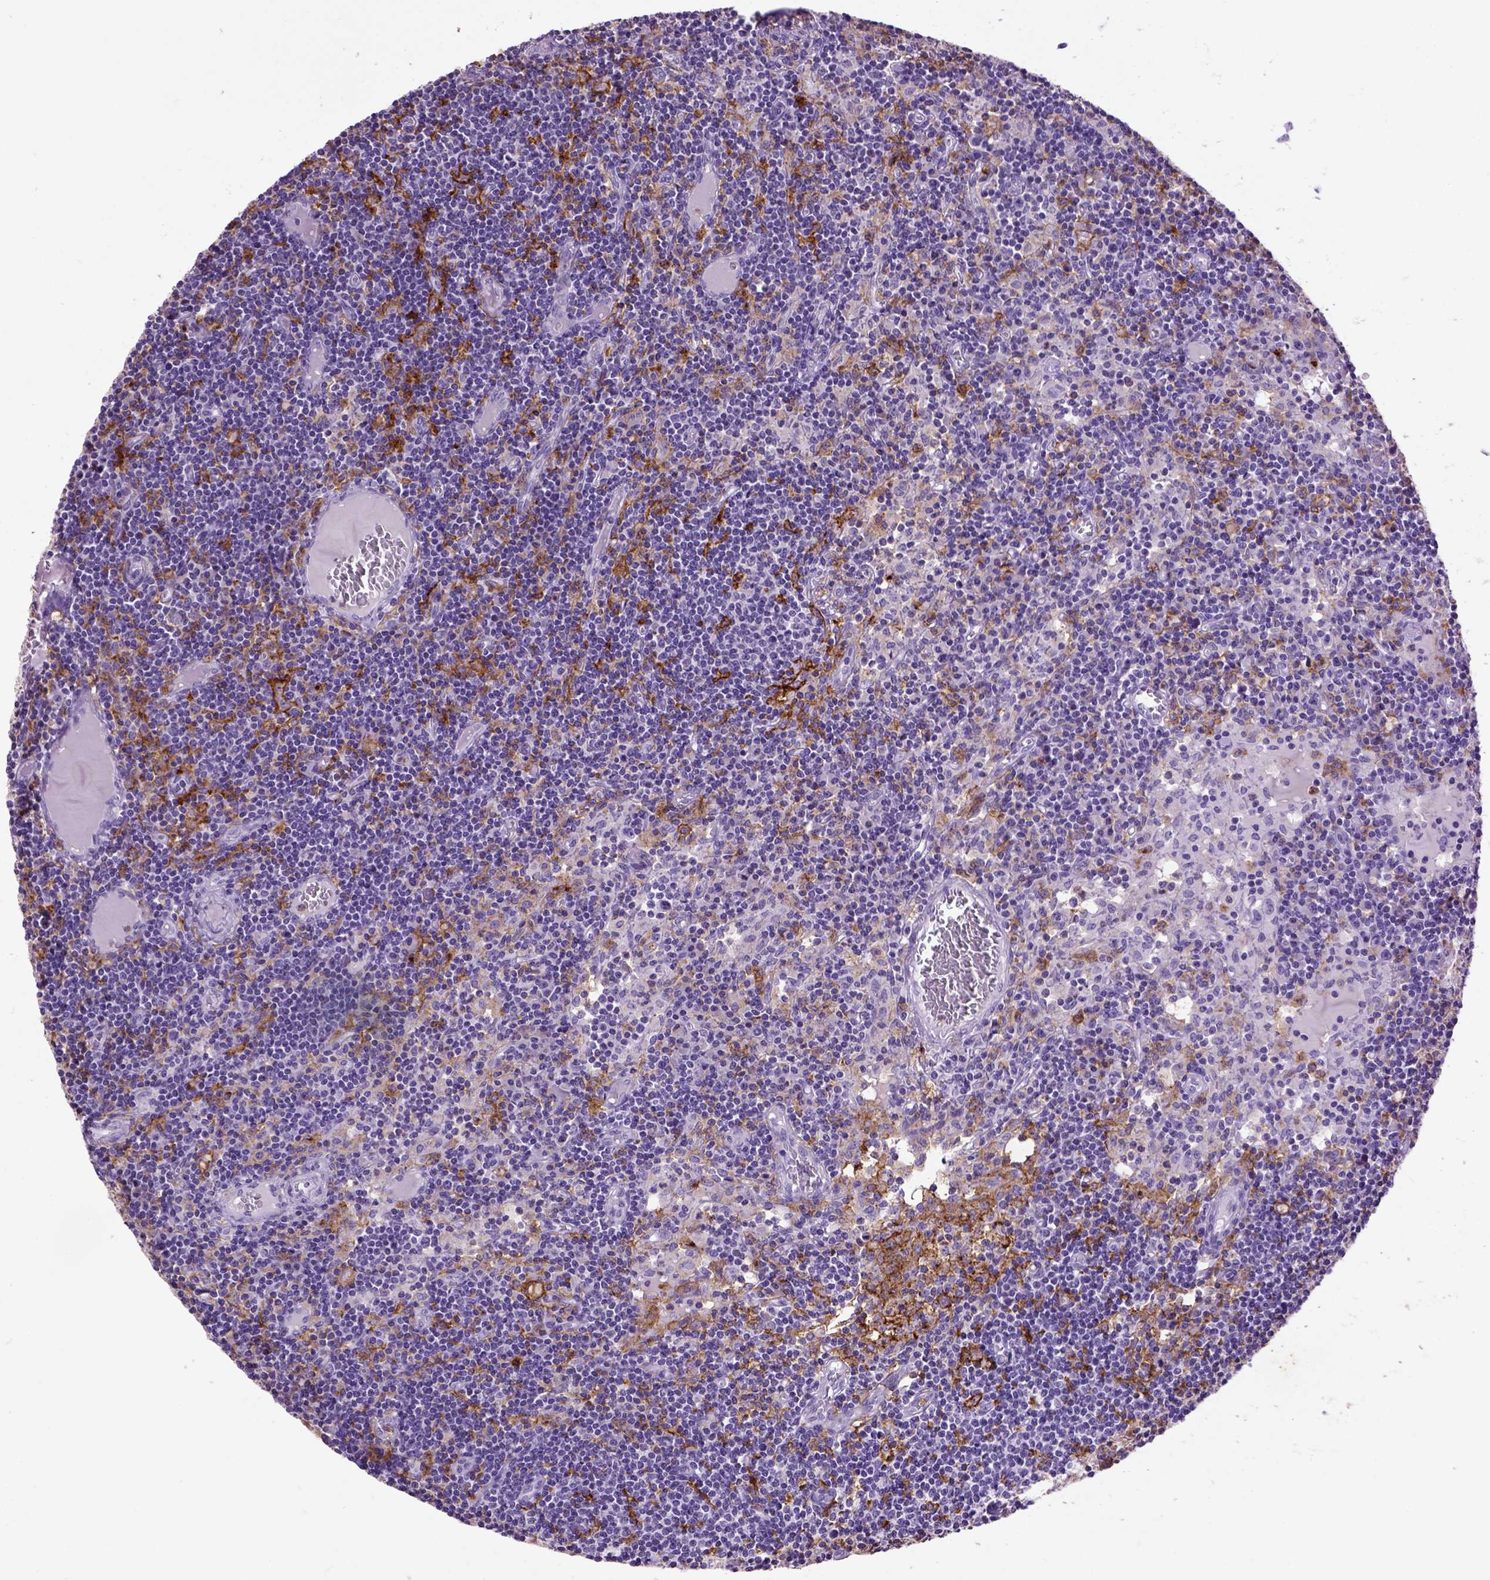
{"staining": {"intensity": "moderate", "quantity": "<25%", "location": "cytoplasmic/membranous"}, "tissue": "lymph node", "cell_type": "Non-germinal center cells", "image_type": "normal", "snomed": [{"axis": "morphology", "description": "Normal tissue, NOS"}, {"axis": "topography", "description": "Lymph node"}], "caption": "Protein staining exhibits moderate cytoplasmic/membranous staining in approximately <25% of non-germinal center cells in normal lymph node.", "gene": "ITGAX", "patient": {"sex": "female", "age": 72}}